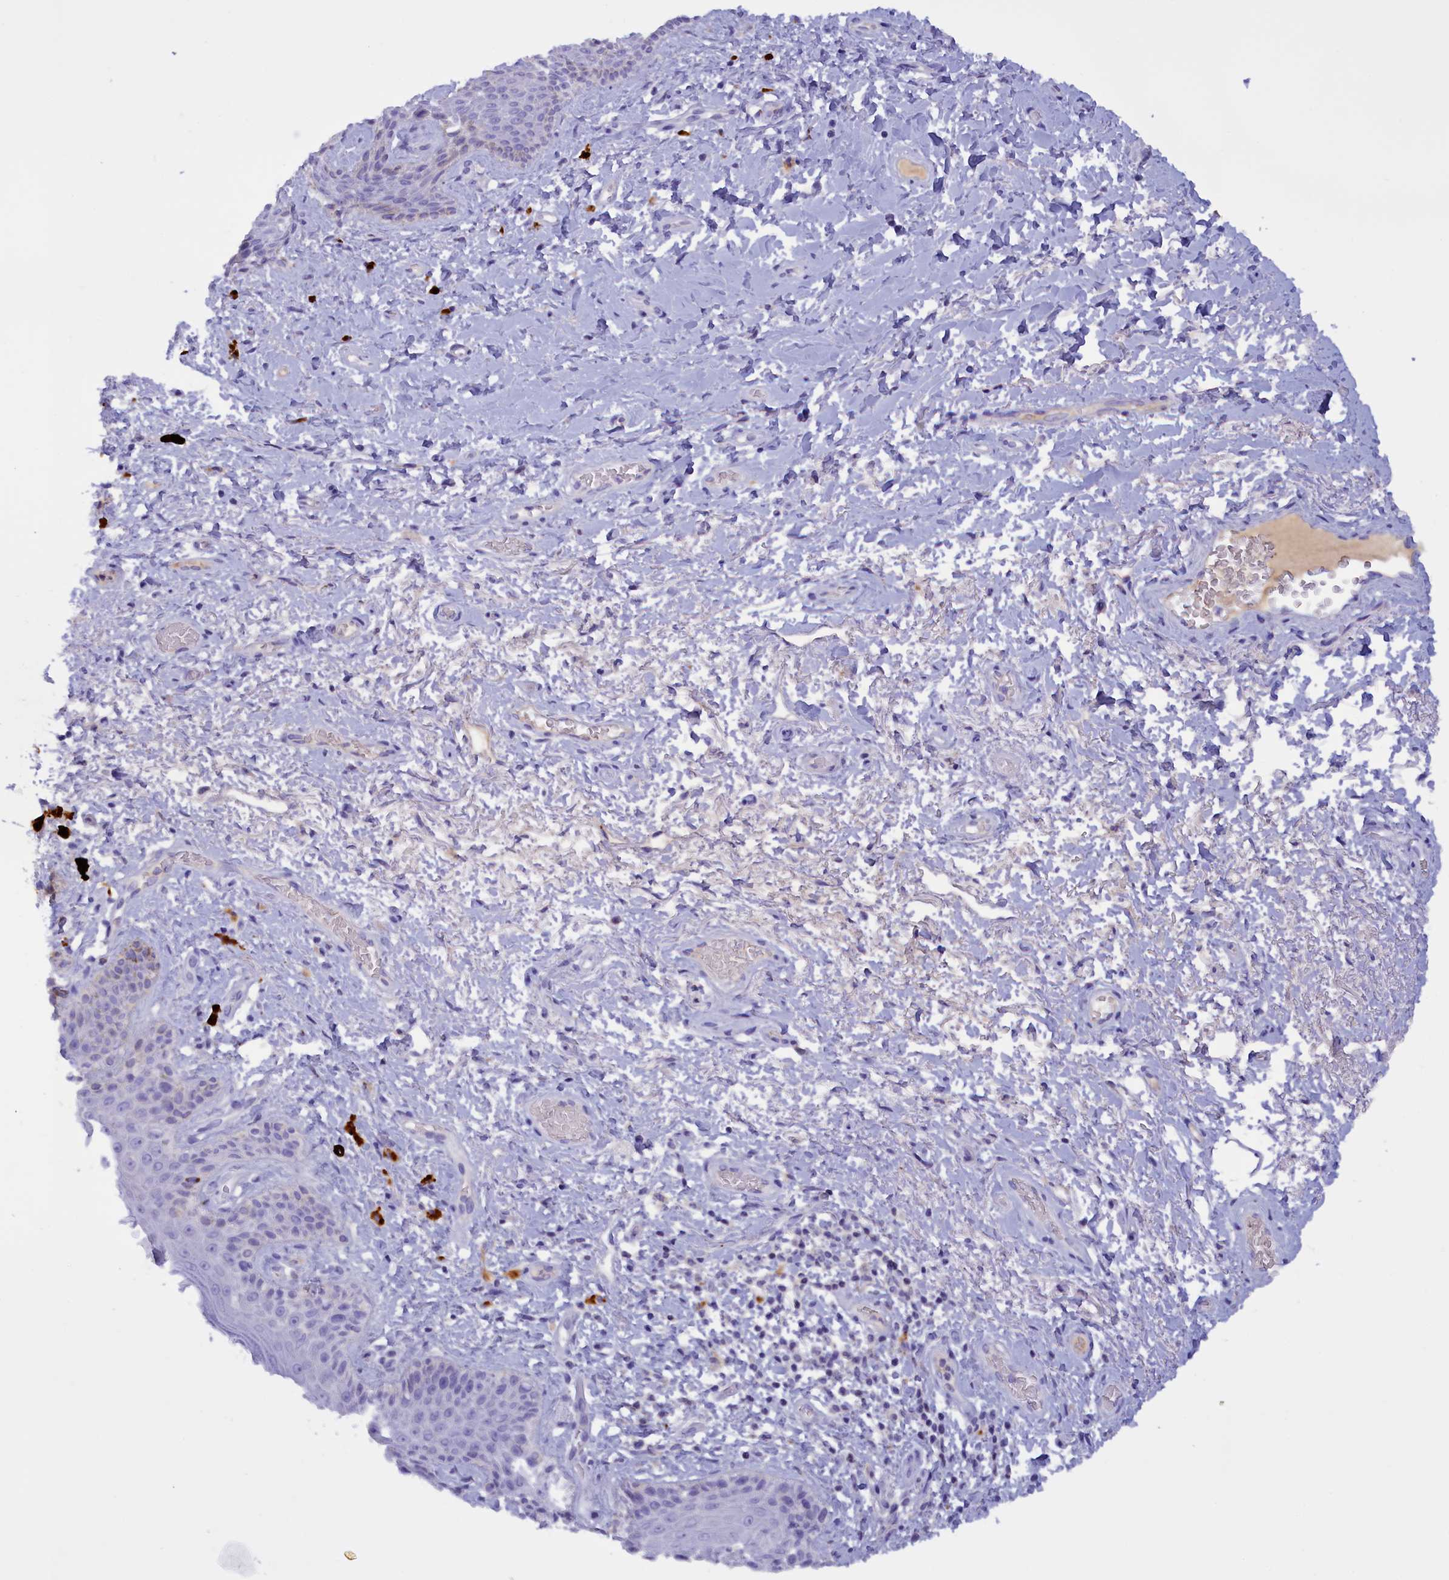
{"staining": {"intensity": "negative", "quantity": "none", "location": "none"}, "tissue": "skin", "cell_type": "Epidermal cells", "image_type": "normal", "snomed": [{"axis": "morphology", "description": "Normal tissue, NOS"}, {"axis": "topography", "description": "Anal"}], "caption": "There is no significant staining in epidermal cells of skin. (Stains: DAB IHC with hematoxylin counter stain, Microscopy: brightfield microscopy at high magnification).", "gene": "PROK2", "patient": {"sex": "female", "age": 46}}